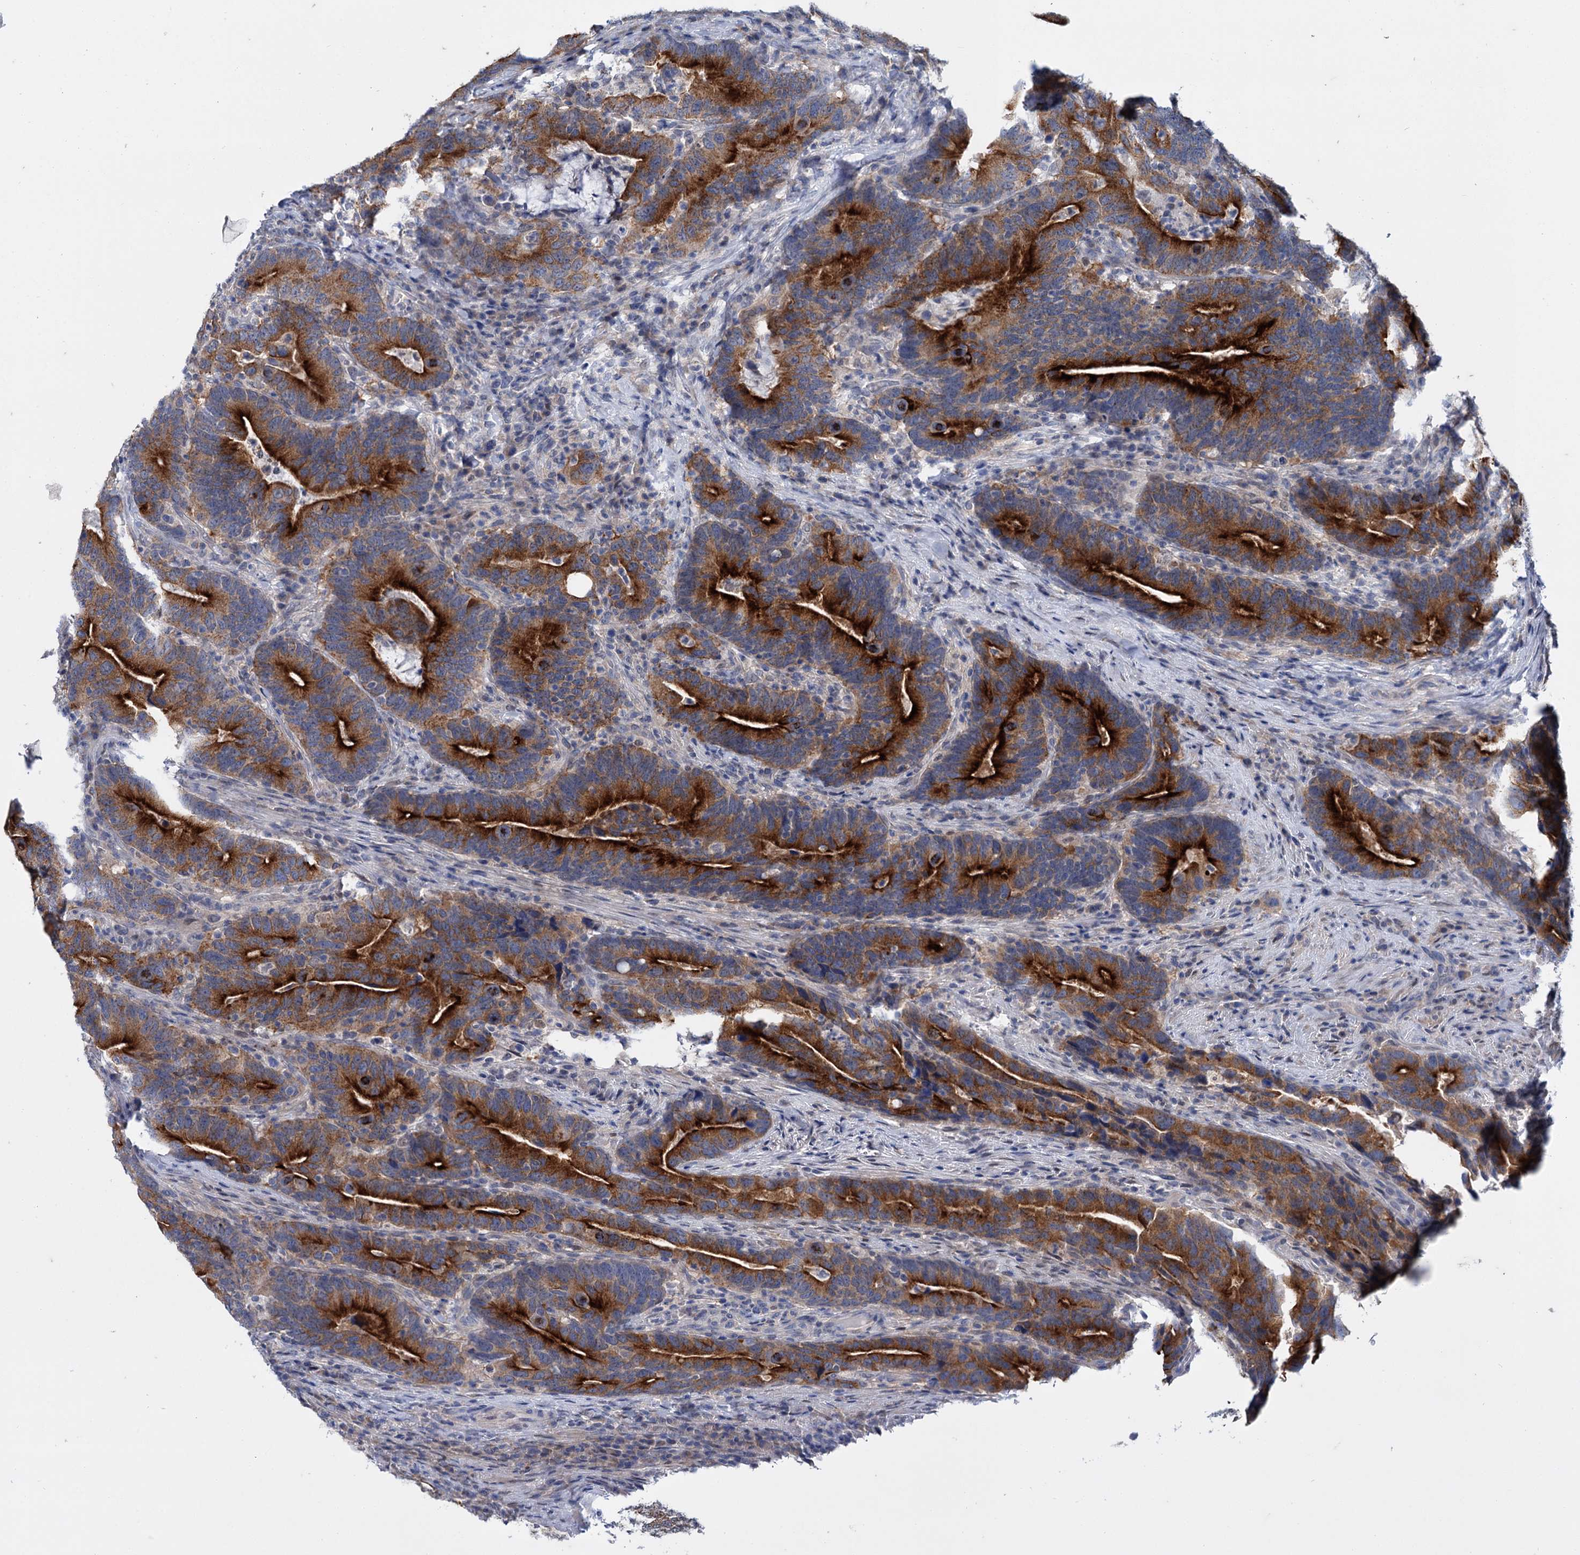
{"staining": {"intensity": "strong", "quantity": ">75%", "location": "cytoplasmic/membranous"}, "tissue": "colorectal cancer", "cell_type": "Tumor cells", "image_type": "cancer", "snomed": [{"axis": "morphology", "description": "Adenocarcinoma, NOS"}, {"axis": "topography", "description": "Colon"}], "caption": "A high amount of strong cytoplasmic/membranous expression is present in approximately >75% of tumor cells in colorectal cancer (adenocarcinoma) tissue.", "gene": "MID1IP1", "patient": {"sex": "female", "age": 66}}